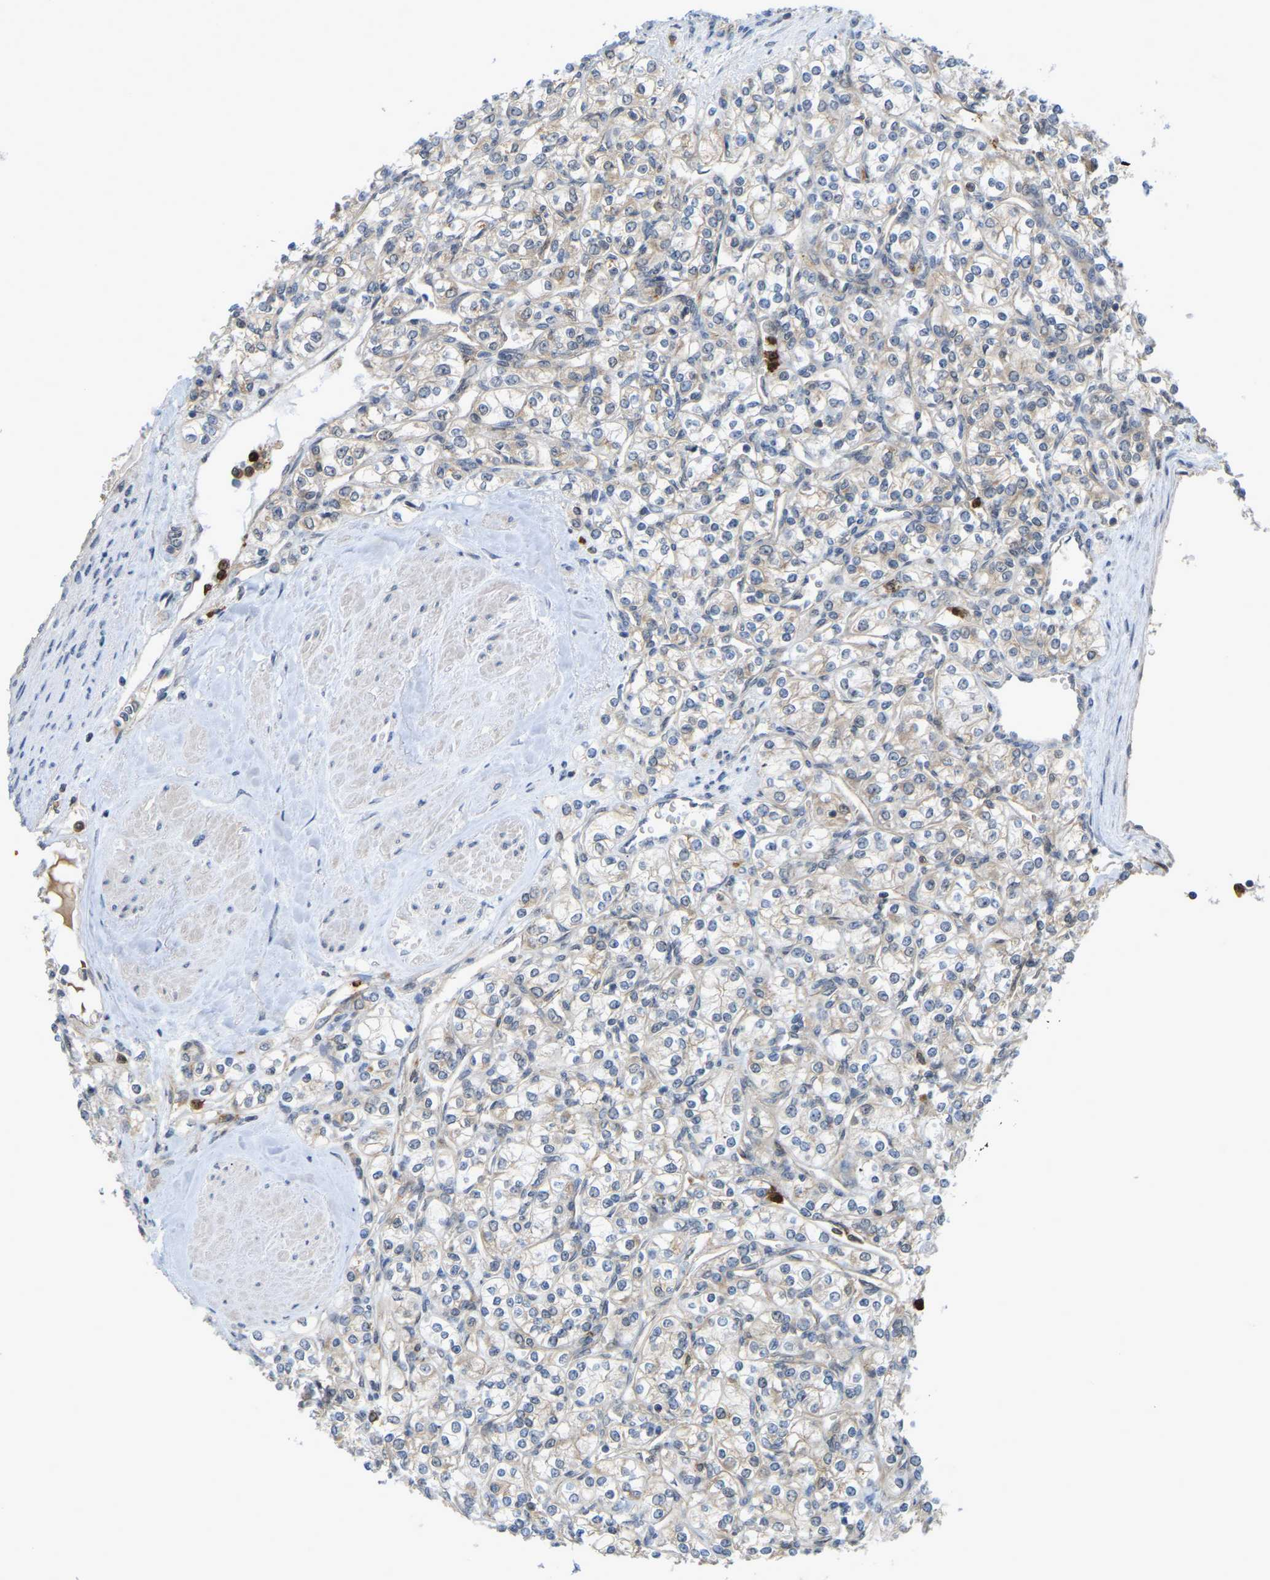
{"staining": {"intensity": "weak", "quantity": "25%-75%", "location": "cytoplasmic/membranous"}, "tissue": "renal cancer", "cell_type": "Tumor cells", "image_type": "cancer", "snomed": [{"axis": "morphology", "description": "Adenocarcinoma, NOS"}, {"axis": "topography", "description": "Kidney"}], "caption": "Immunohistochemistry (IHC) of human renal adenocarcinoma shows low levels of weak cytoplasmic/membranous staining in approximately 25%-75% of tumor cells.", "gene": "SERPINB5", "patient": {"sex": "male", "age": 77}}